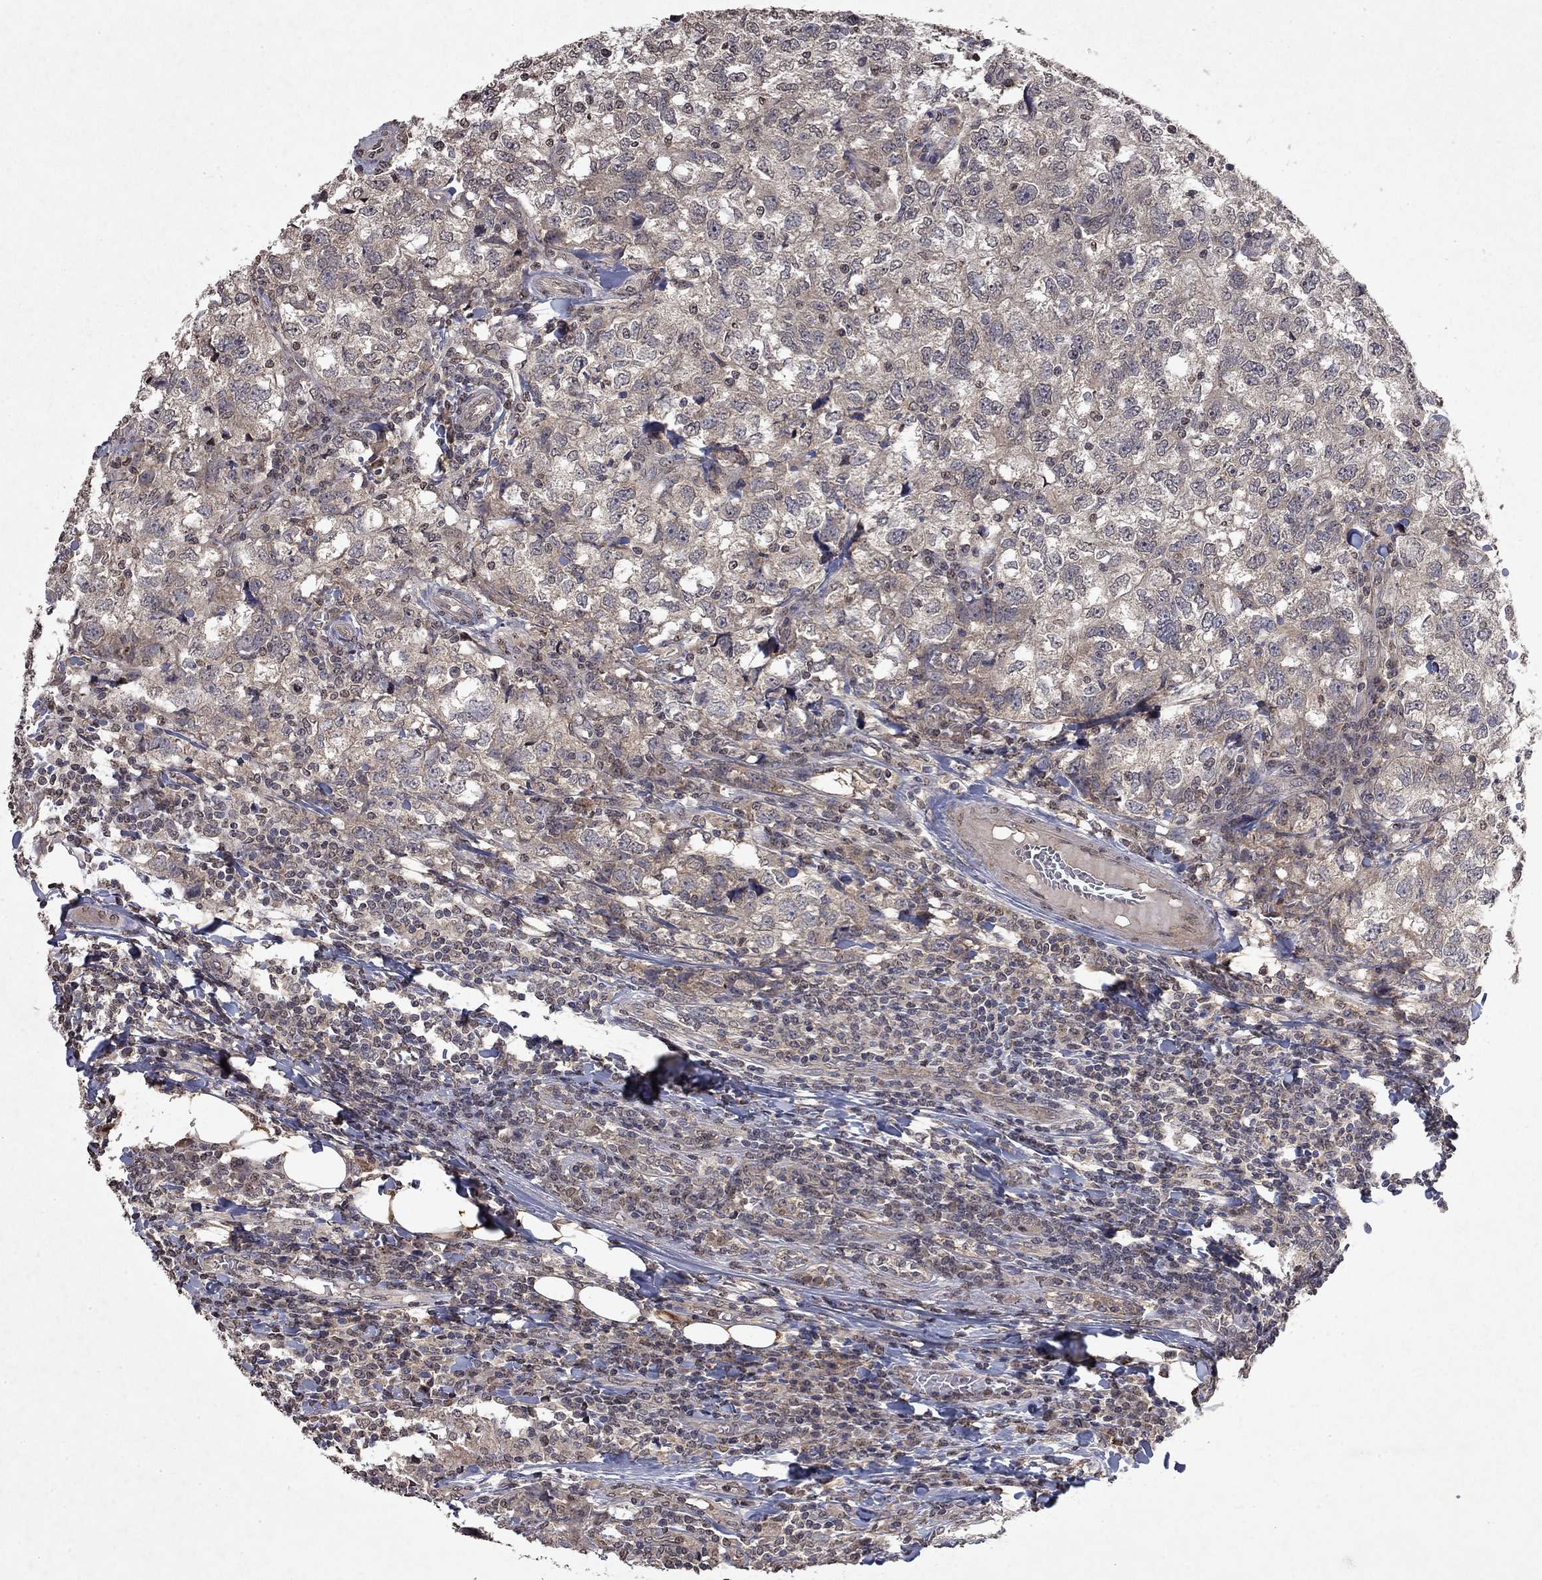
{"staining": {"intensity": "weak", "quantity": "25%-75%", "location": "cytoplasmic/membranous"}, "tissue": "breast cancer", "cell_type": "Tumor cells", "image_type": "cancer", "snomed": [{"axis": "morphology", "description": "Duct carcinoma"}, {"axis": "topography", "description": "Breast"}], "caption": "Weak cytoplasmic/membranous expression is present in about 25%-75% of tumor cells in breast cancer (infiltrating ductal carcinoma). (Brightfield microscopy of DAB IHC at high magnification).", "gene": "TTC38", "patient": {"sex": "female", "age": 30}}